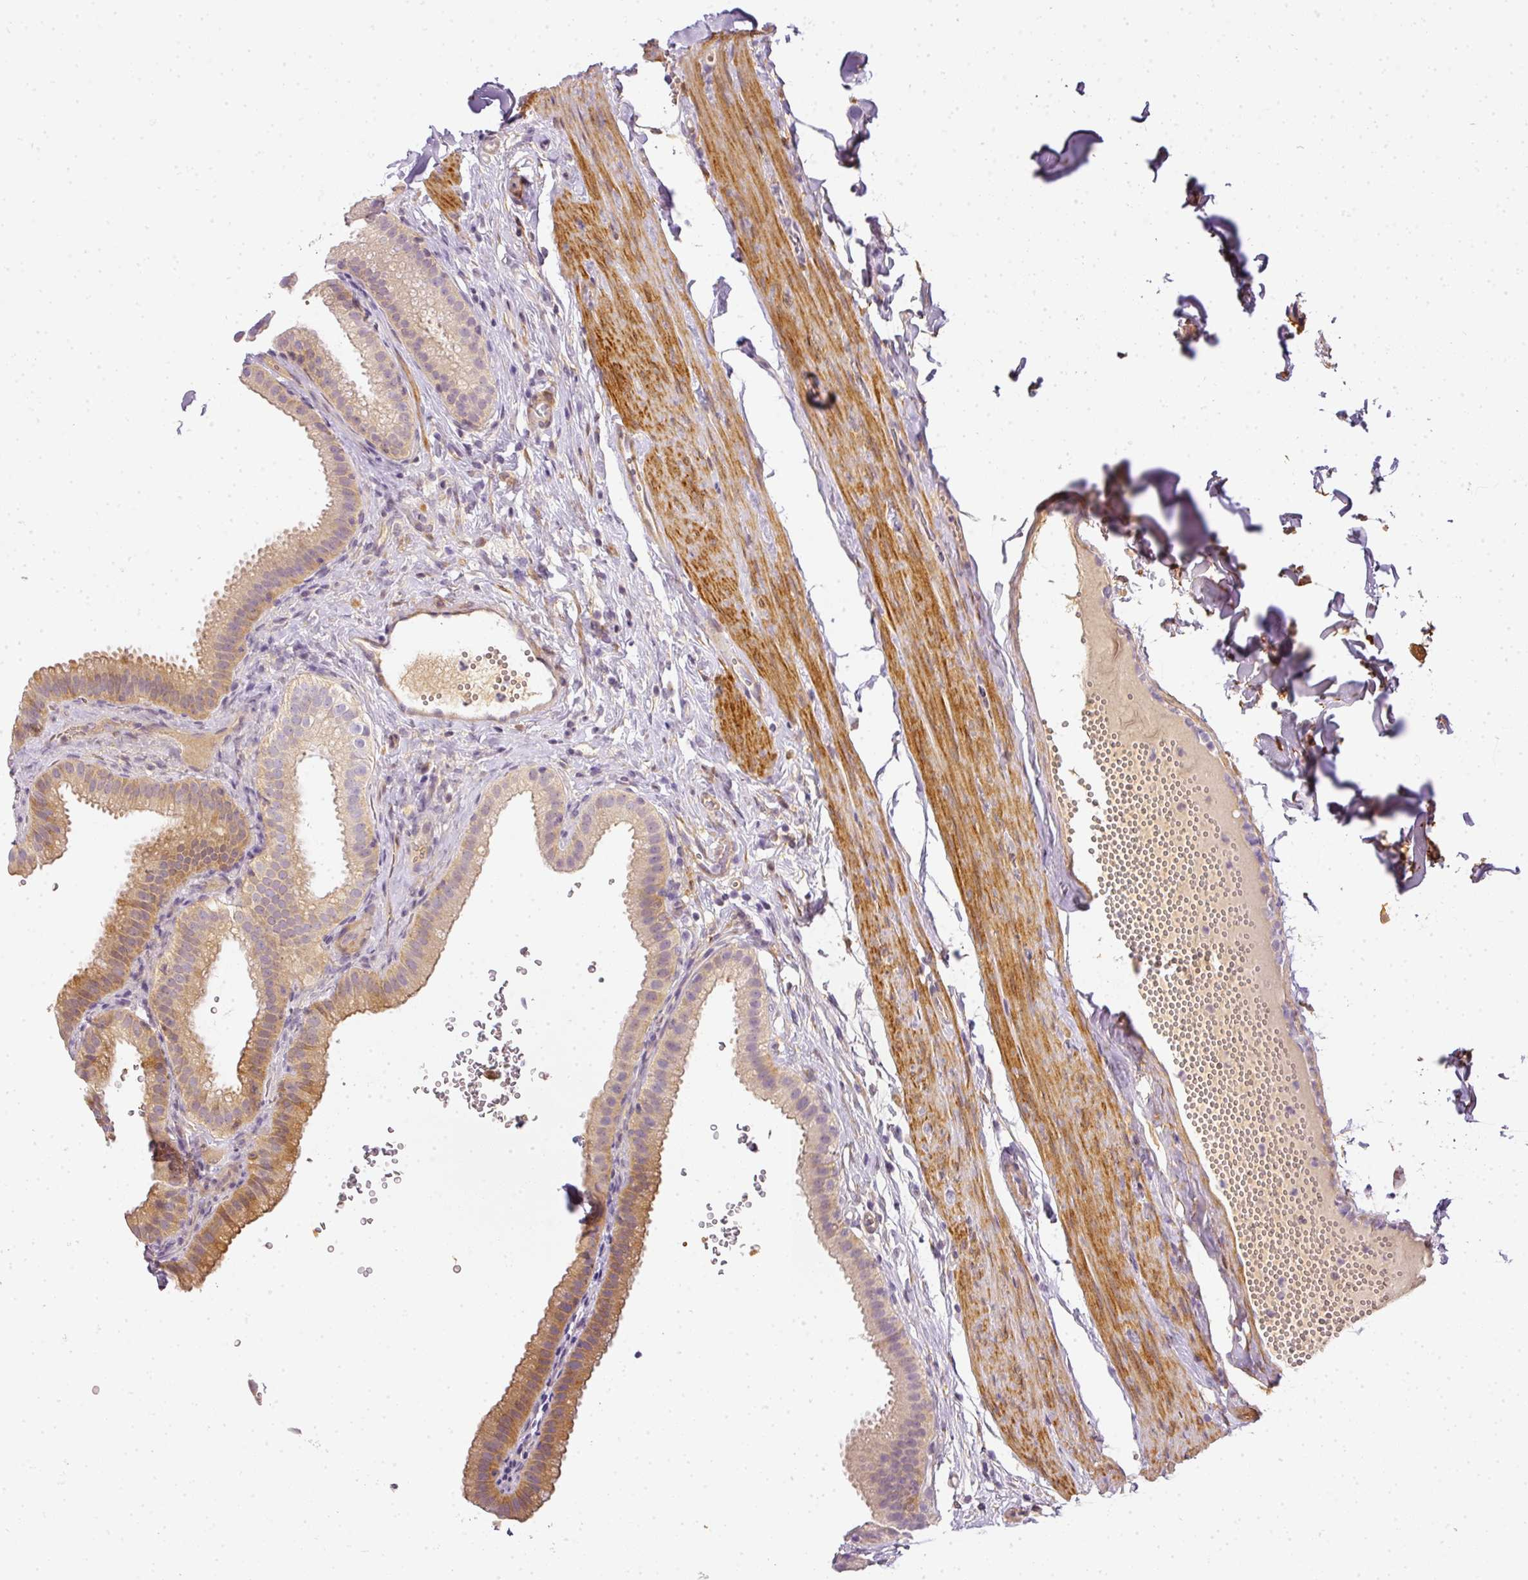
{"staining": {"intensity": "moderate", "quantity": ">75%", "location": "cytoplasmic/membranous"}, "tissue": "gallbladder", "cell_type": "Glandular cells", "image_type": "normal", "snomed": [{"axis": "morphology", "description": "Normal tissue, NOS"}, {"axis": "topography", "description": "Gallbladder"}], "caption": "Immunohistochemistry (DAB) staining of unremarkable human gallbladder displays moderate cytoplasmic/membranous protein expression in about >75% of glandular cells. The staining was performed using DAB to visualize the protein expression in brown, while the nuclei were stained in blue with hematoxylin (Magnification: 20x).", "gene": "ADH5", "patient": {"sex": "female", "age": 61}}